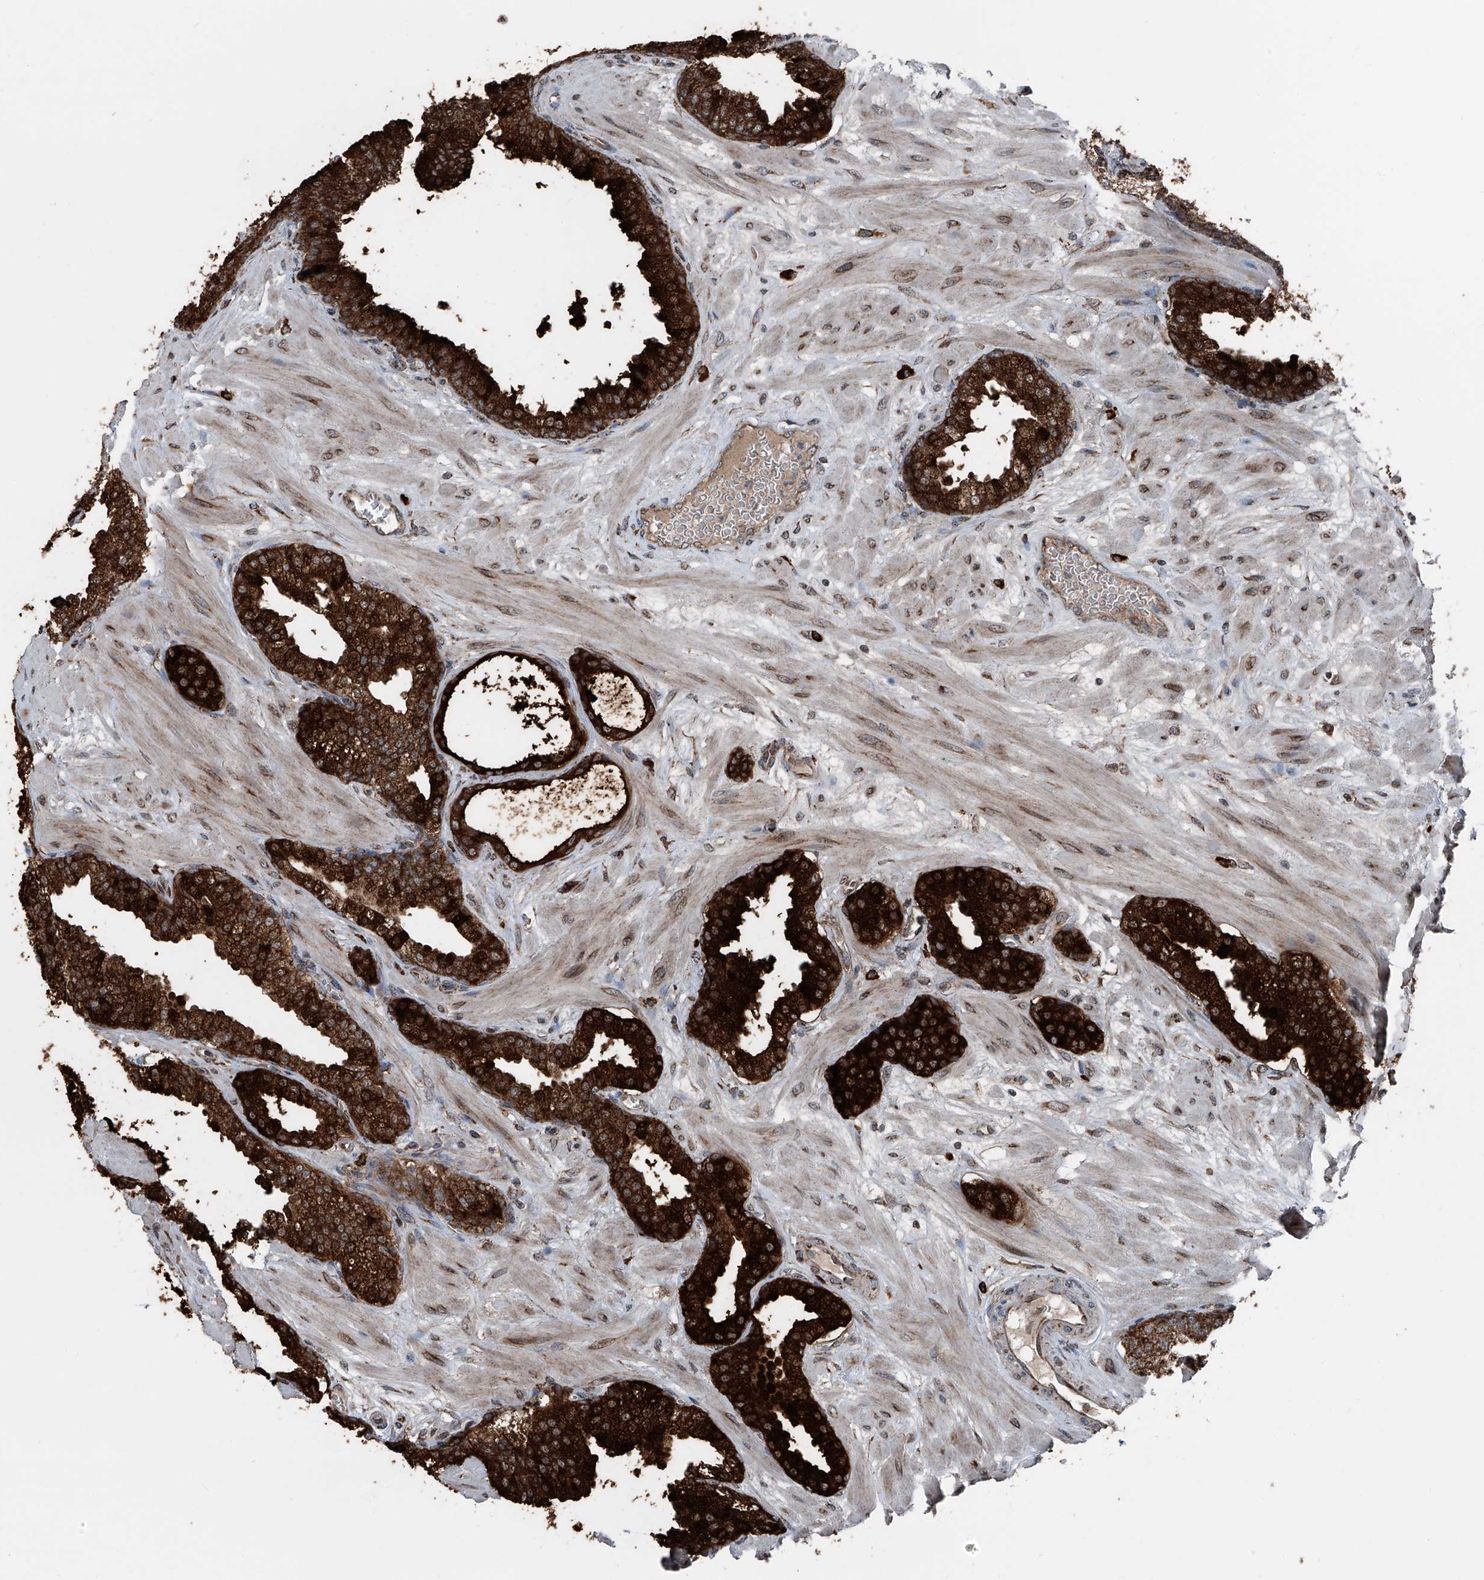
{"staining": {"intensity": "strong", "quantity": ">75%", "location": "cytoplasmic/membranous"}, "tissue": "prostate", "cell_type": "Glandular cells", "image_type": "normal", "snomed": [{"axis": "morphology", "description": "Normal tissue, NOS"}, {"axis": "morphology", "description": "Urothelial carcinoma, Low grade"}, {"axis": "topography", "description": "Urinary bladder"}, {"axis": "topography", "description": "Prostate"}], "caption": "Brown immunohistochemical staining in unremarkable prostate reveals strong cytoplasmic/membranous positivity in about >75% of glandular cells.", "gene": "LIMK1", "patient": {"sex": "male", "age": 60}}